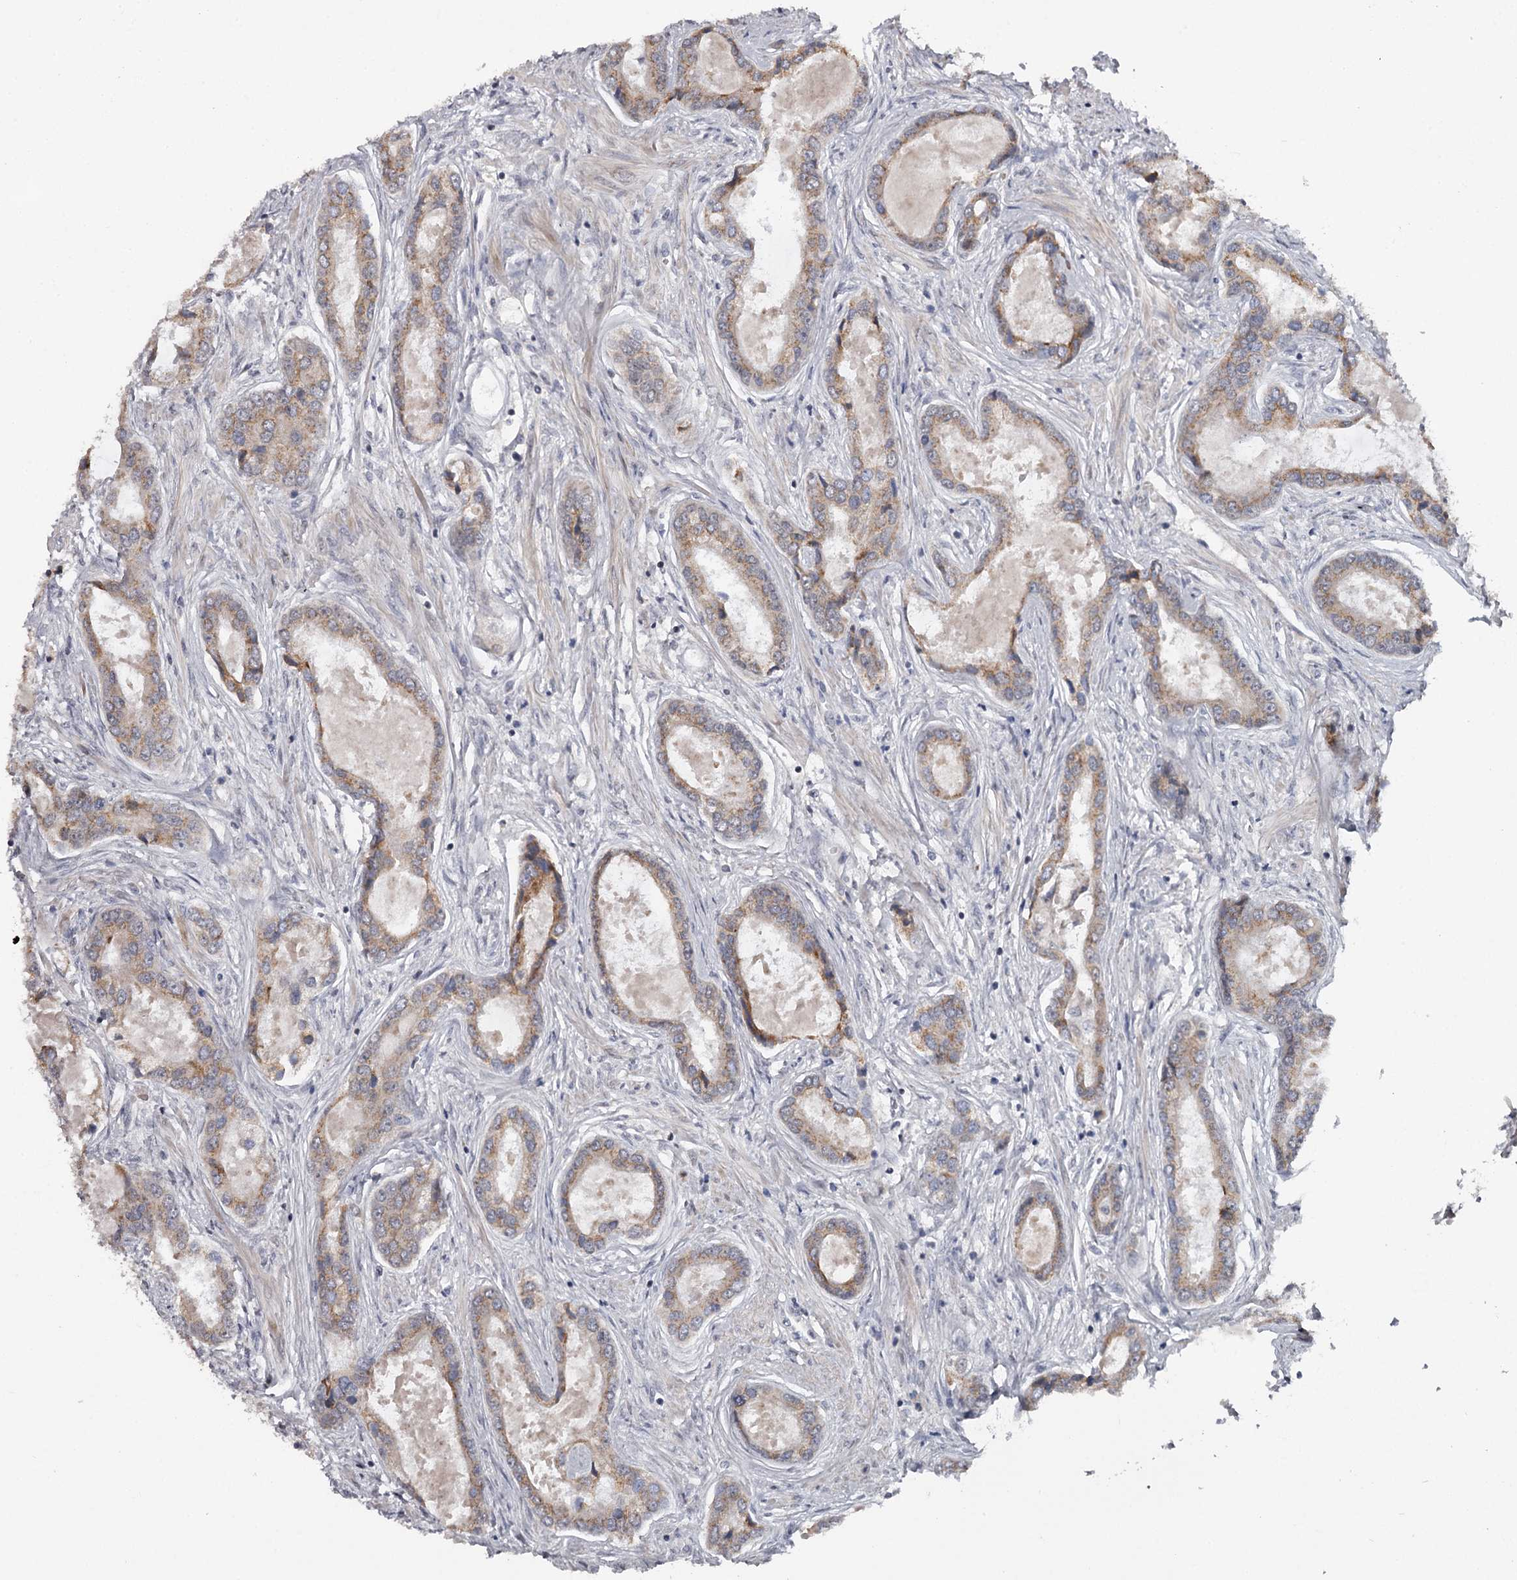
{"staining": {"intensity": "weak", "quantity": ">75%", "location": "cytoplasmic/membranous"}, "tissue": "prostate cancer", "cell_type": "Tumor cells", "image_type": "cancer", "snomed": [{"axis": "morphology", "description": "Adenocarcinoma, Low grade"}, {"axis": "topography", "description": "Prostate"}], "caption": "Human prostate adenocarcinoma (low-grade) stained with a protein marker exhibits weak staining in tumor cells.", "gene": "GTSF1", "patient": {"sex": "male", "age": 68}}